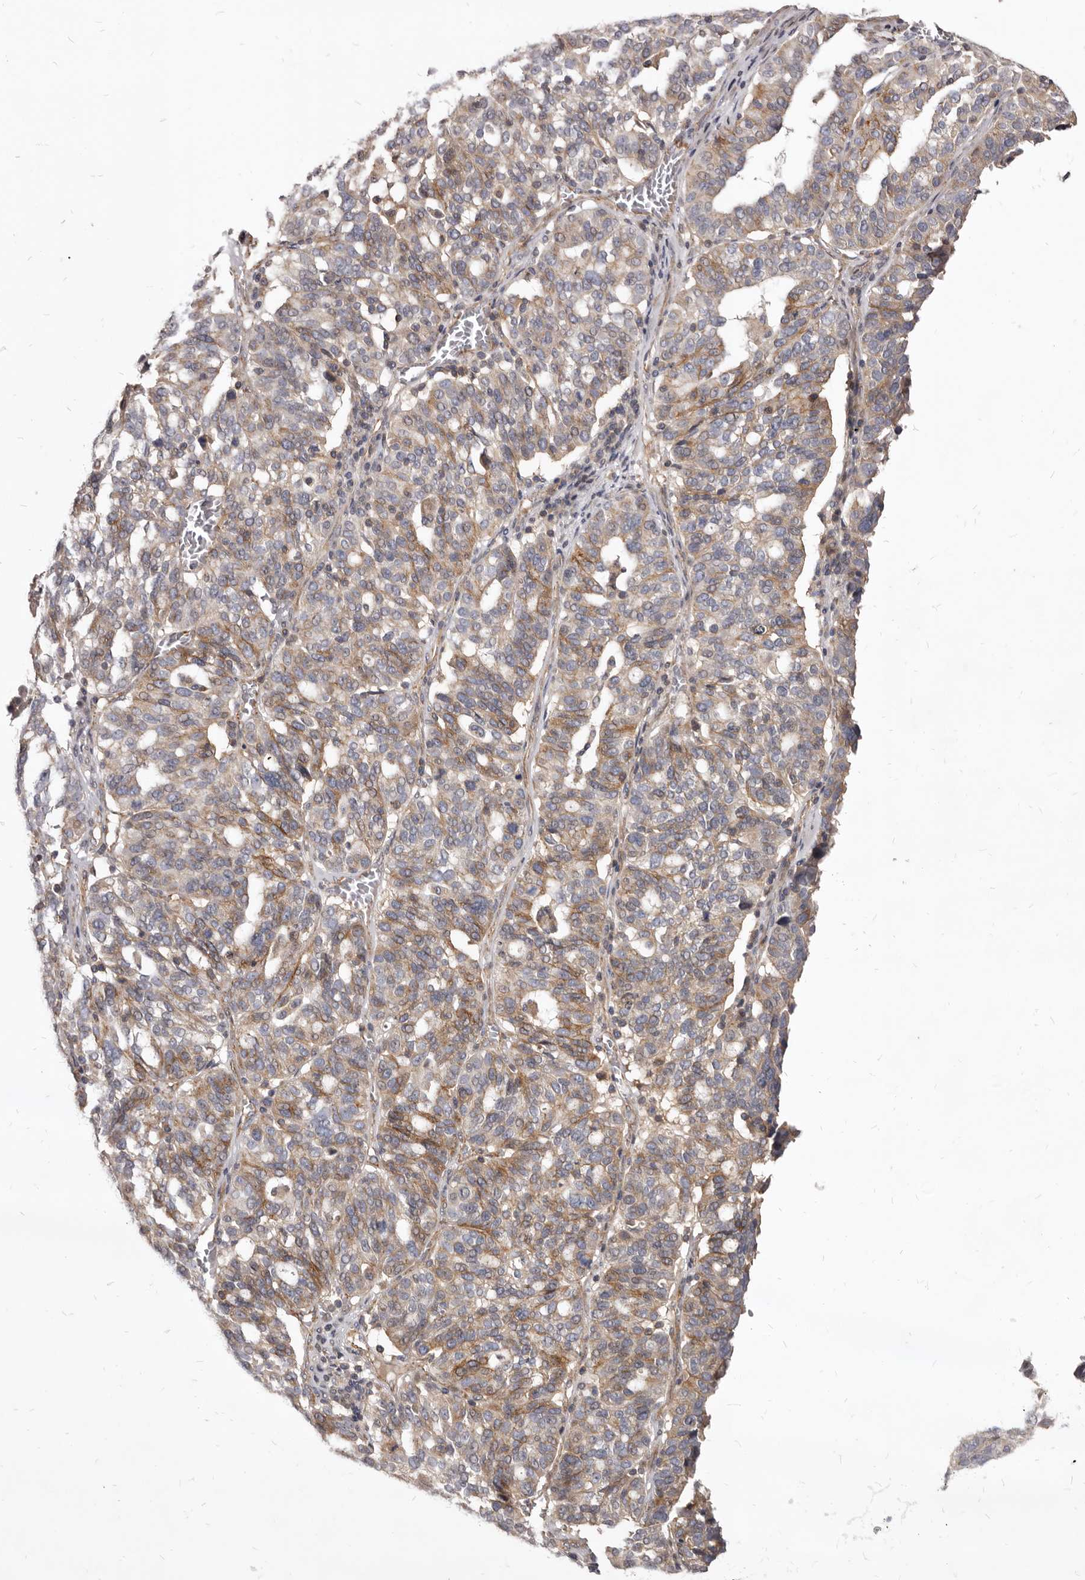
{"staining": {"intensity": "moderate", "quantity": "25%-75%", "location": "cytoplasmic/membranous"}, "tissue": "ovarian cancer", "cell_type": "Tumor cells", "image_type": "cancer", "snomed": [{"axis": "morphology", "description": "Cystadenocarcinoma, serous, NOS"}, {"axis": "topography", "description": "Ovary"}], "caption": "DAB (3,3'-diaminobenzidine) immunohistochemical staining of serous cystadenocarcinoma (ovarian) reveals moderate cytoplasmic/membranous protein positivity in approximately 25%-75% of tumor cells.", "gene": "FAS", "patient": {"sex": "female", "age": 59}}